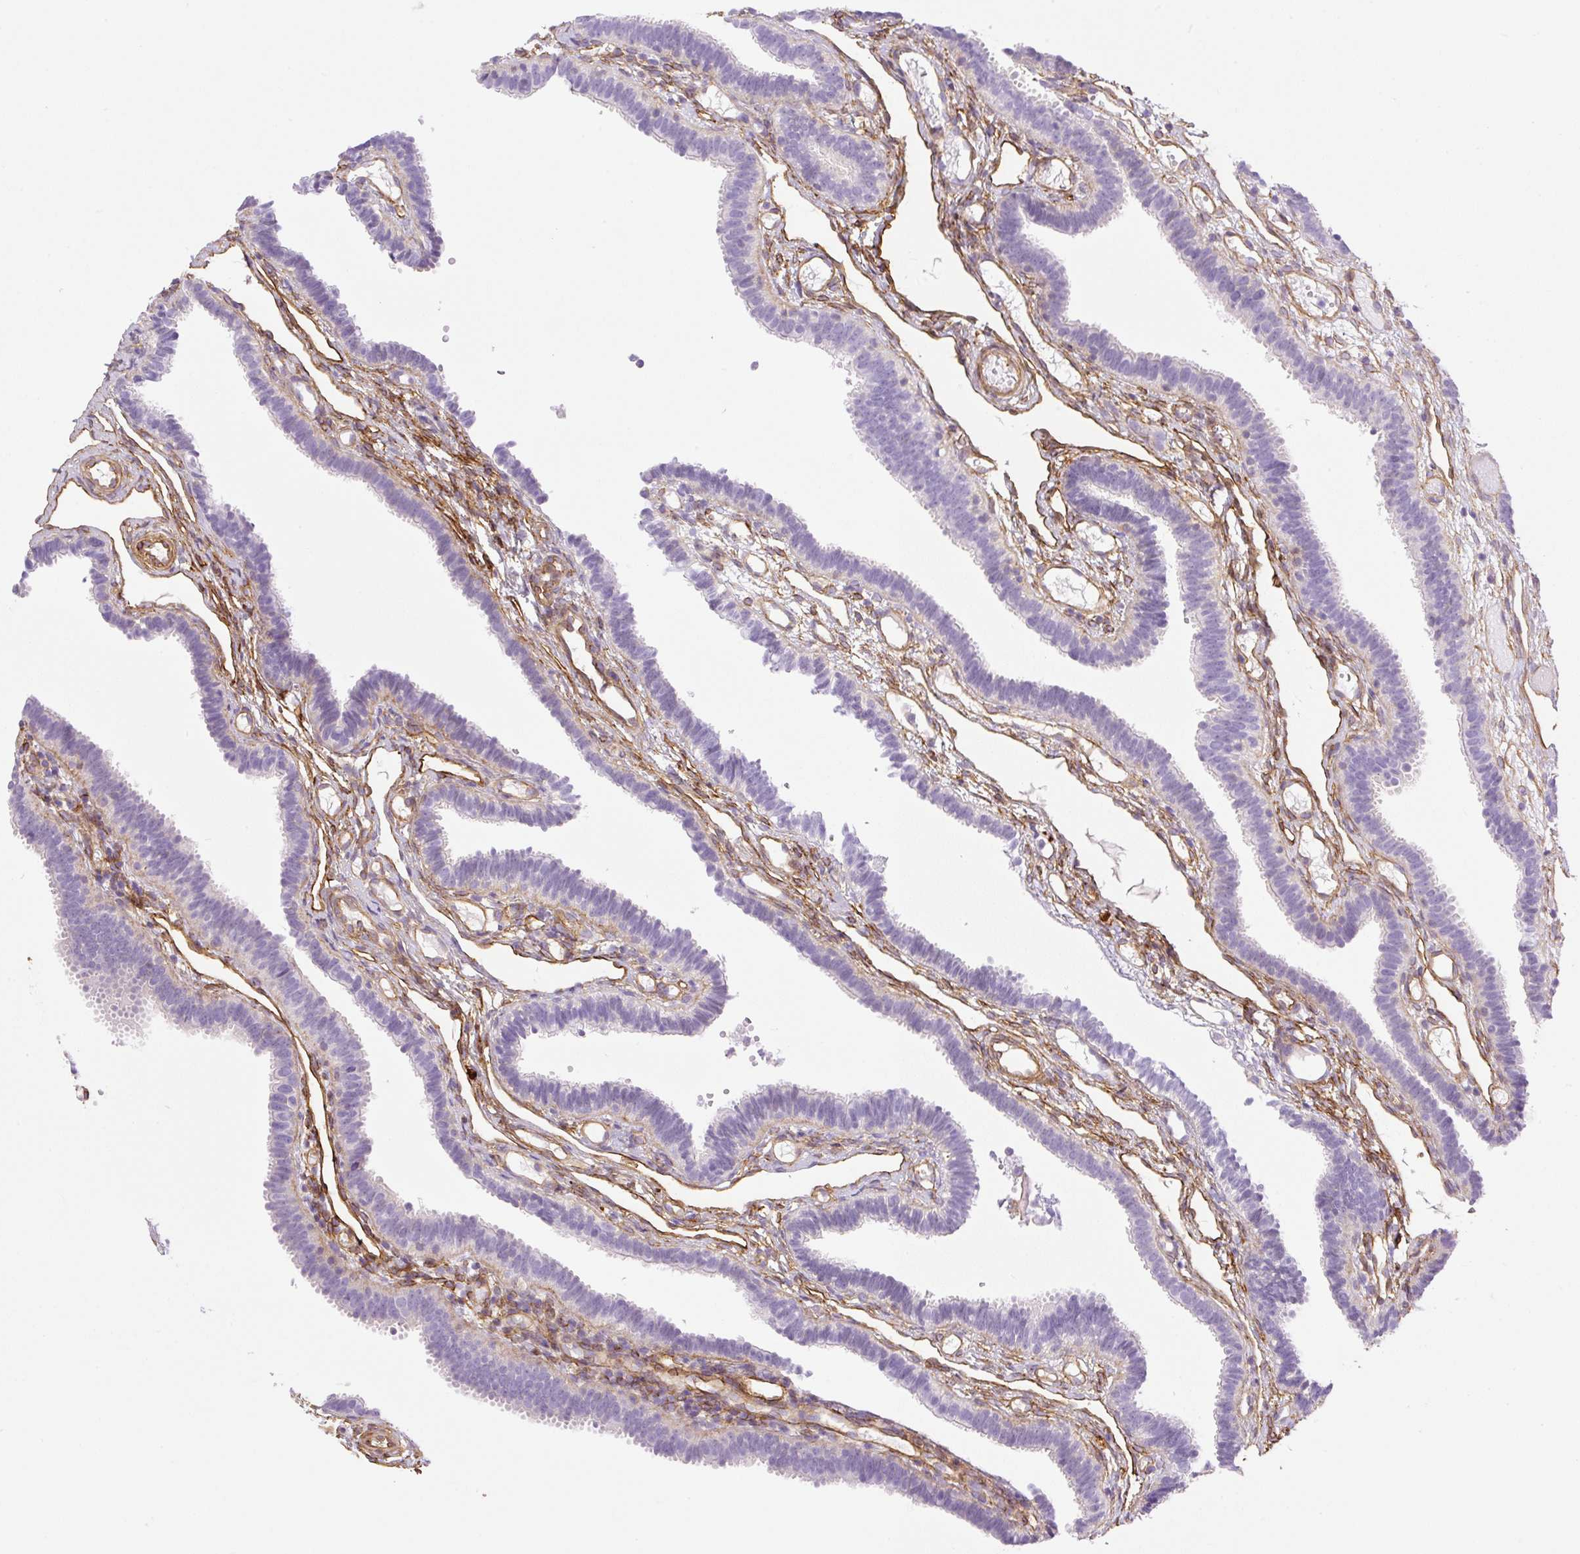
{"staining": {"intensity": "negative", "quantity": "none", "location": "none"}, "tissue": "fallopian tube", "cell_type": "Glandular cells", "image_type": "normal", "snomed": [{"axis": "morphology", "description": "Normal tissue, NOS"}, {"axis": "topography", "description": "Fallopian tube"}], "caption": "Protein analysis of normal fallopian tube reveals no significant positivity in glandular cells.", "gene": "EHD1", "patient": {"sex": "female", "age": 37}}